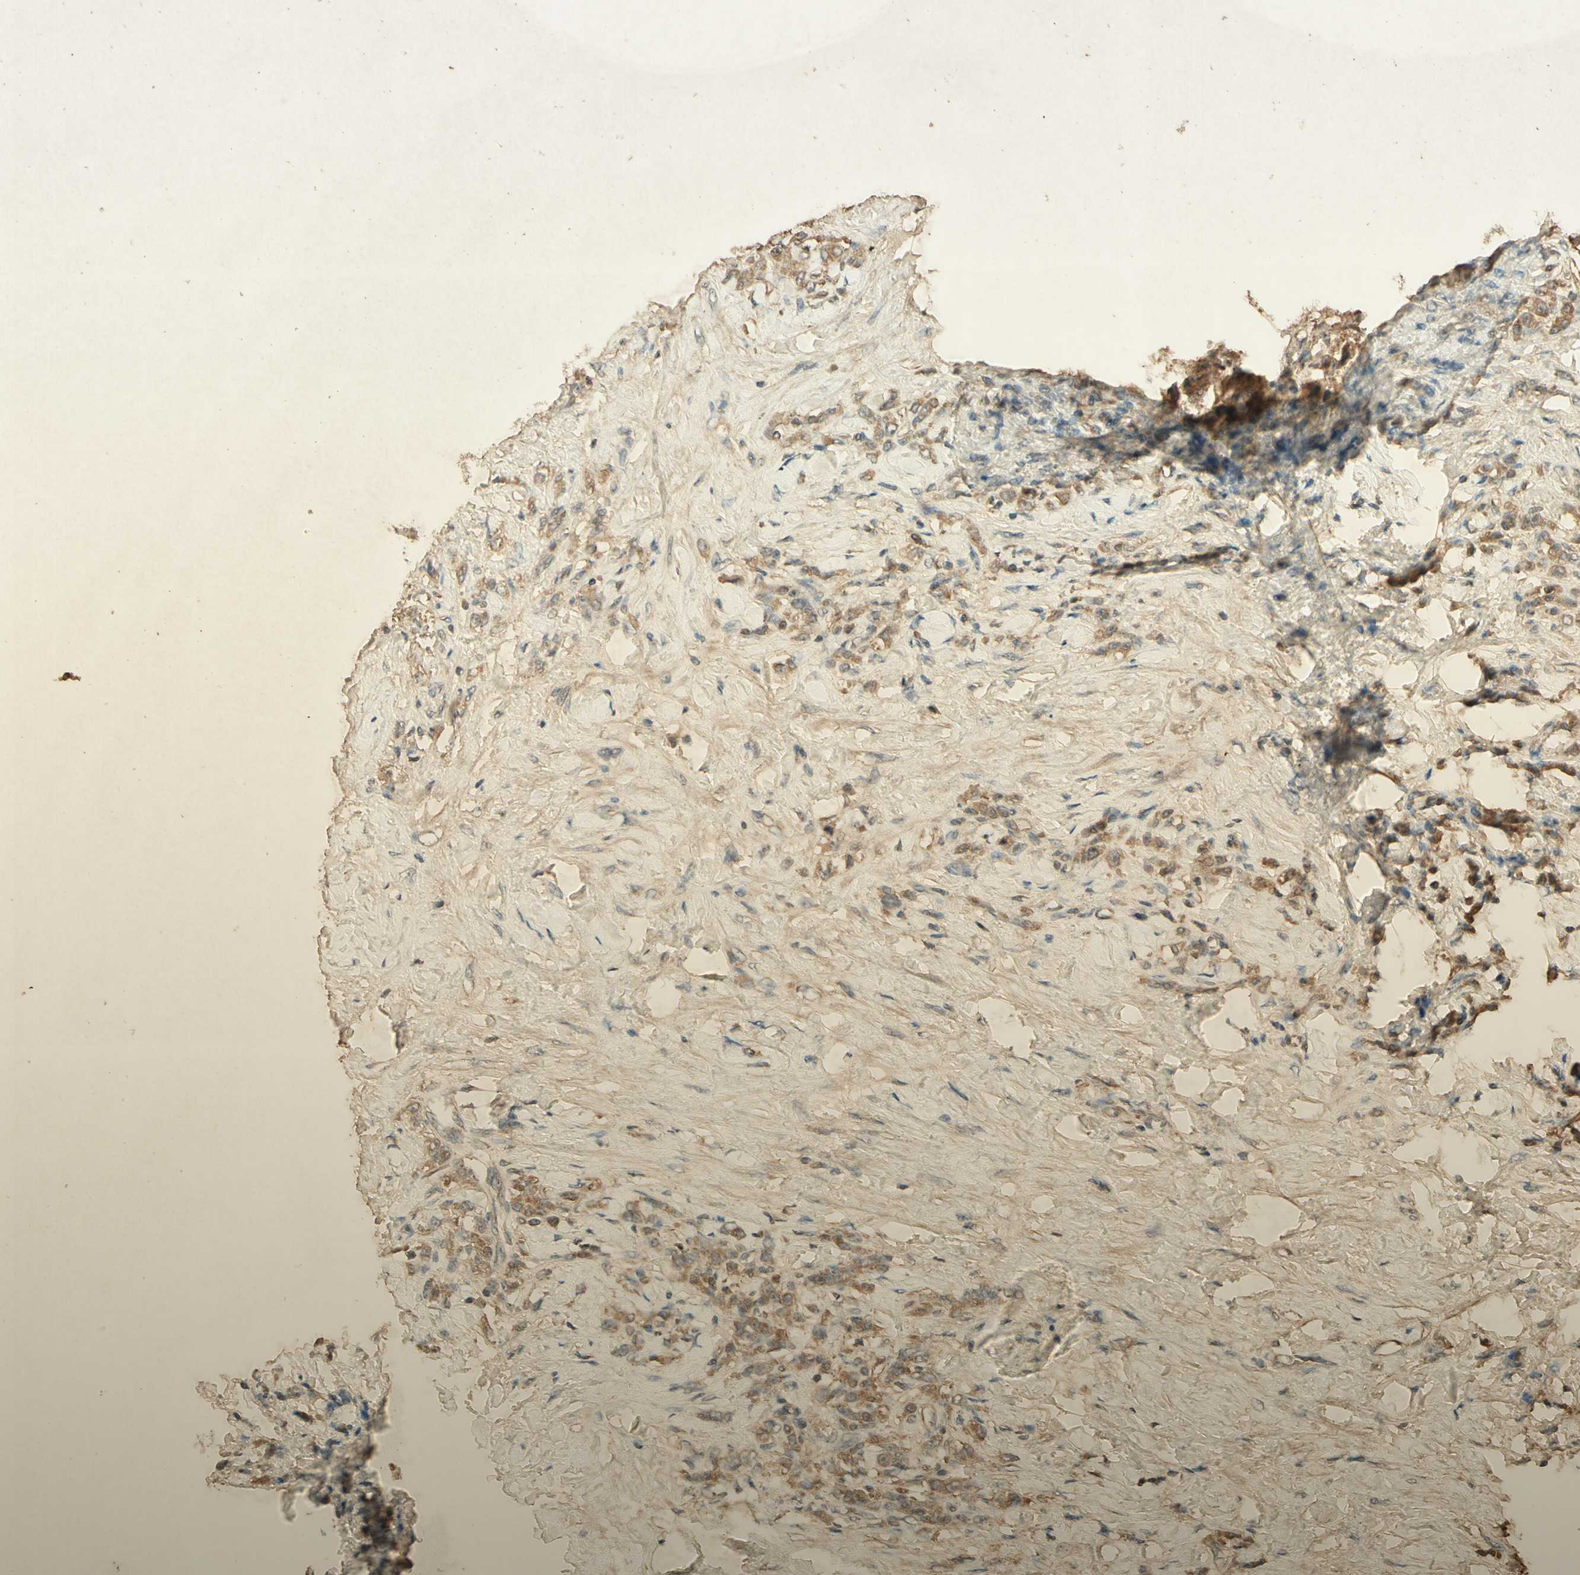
{"staining": {"intensity": "moderate", "quantity": ">75%", "location": "cytoplasmic/membranous"}, "tissue": "stomach cancer", "cell_type": "Tumor cells", "image_type": "cancer", "snomed": [{"axis": "morphology", "description": "Adenocarcinoma, NOS"}, {"axis": "topography", "description": "Stomach"}], "caption": "Adenocarcinoma (stomach) was stained to show a protein in brown. There is medium levels of moderate cytoplasmic/membranous expression in approximately >75% of tumor cells.", "gene": "SMAD9", "patient": {"sex": "male", "age": 82}}